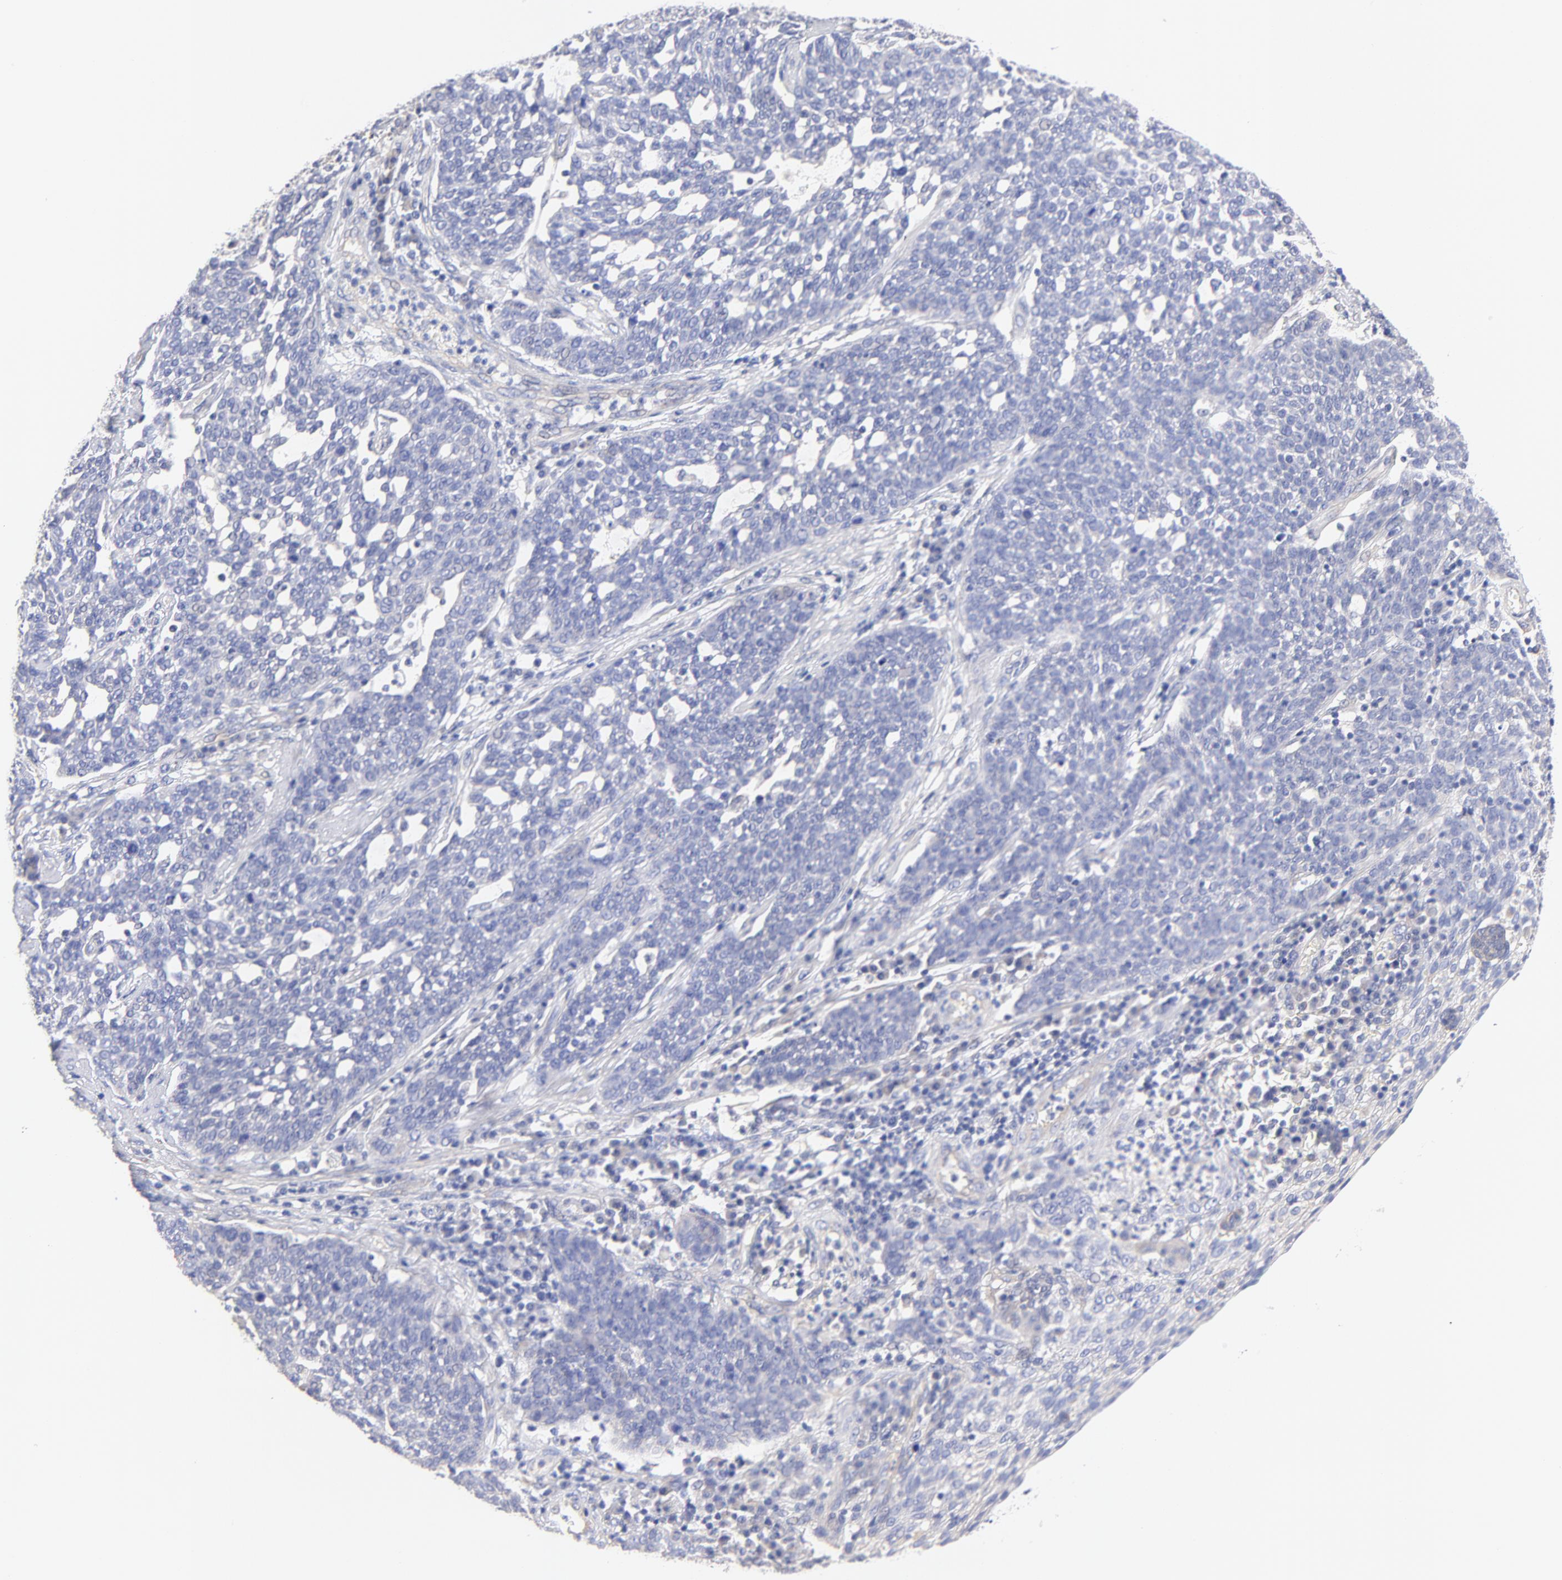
{"staining": {"intensity": "negative", "quantity": "none", "location": "none"}, "tissue": "cervical cancer", "cell_type": "Tumor cells", "image_type": "cancer", "snomed": [{"axis": "morphology", "description": "Squamous cell carcinoma, NOS"}, {"axis": "topography", "description": "Cervix"}], "caption": "Immunohistochemical staining of human cervical squamous cell carcinoma exhibits no significant positivity in tumor cells.", "gene": "HS3ST1", "patient": {"sex": "female", "age": 34}}